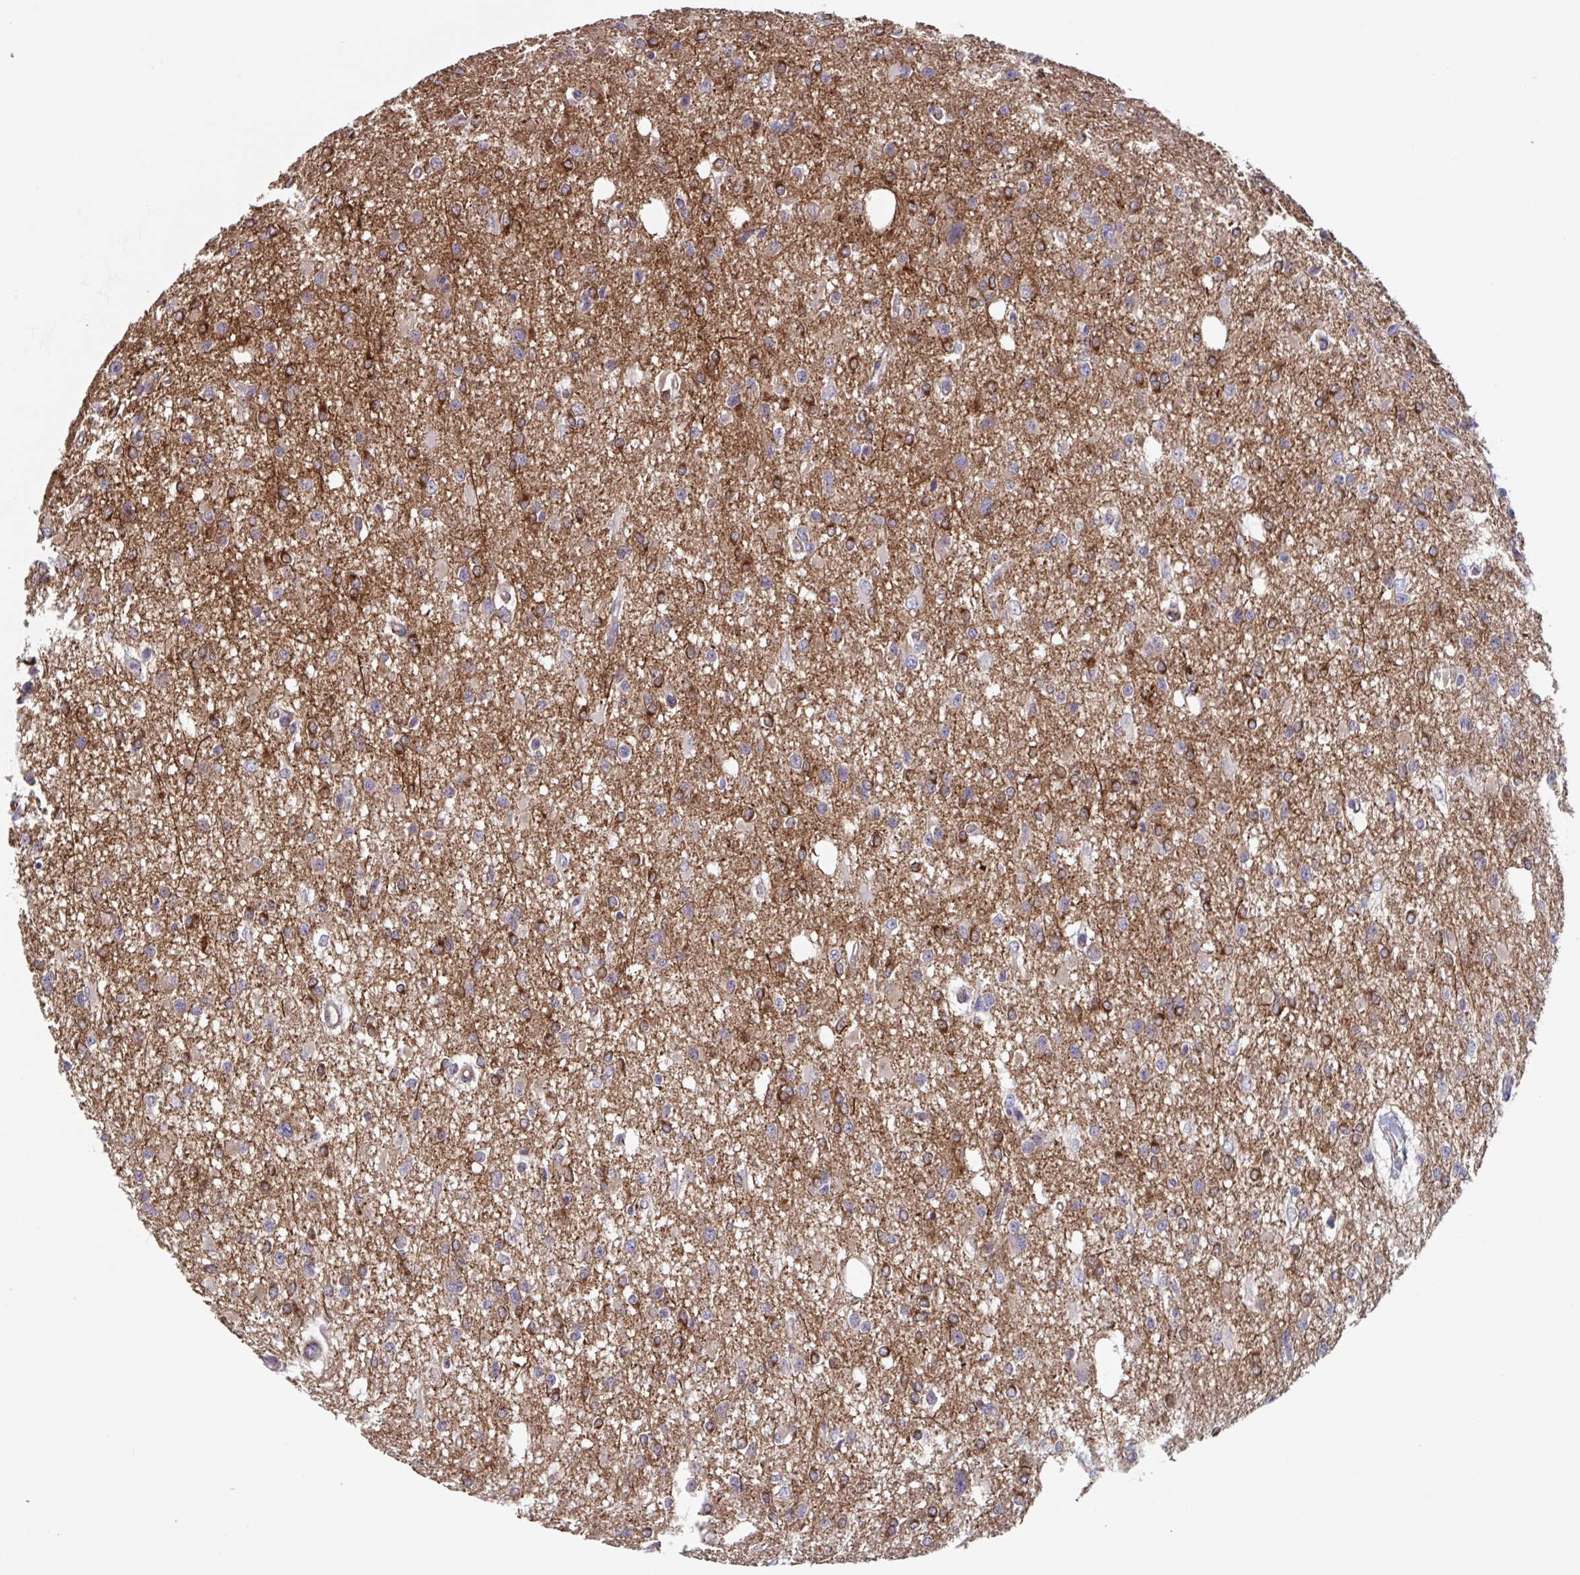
{"staining": {"intensity": "moderate", "quantity": "<25%", "location": "cytoplasmic/membranous"}, "tissue": "glioma", "cell_type": "Tumor cells", "image_type": "cancer", "snomed": [{"axis": "morphology", "description": "Glioma, malignant, Low grade"}, {"axis": "topography", "description": "Brain"}], "caption": "The micrograph displays immunohistochemical staining of malignant glioma (low-grade). There is moderate cytoplasmic/membranous positivity is identified in about <25% of tumor cells. (brown staining indicates protein expression, while blue staining denotes nuclei).", "gene": "TNFSF10", "patient": {"sex": "male", "age": 26}}